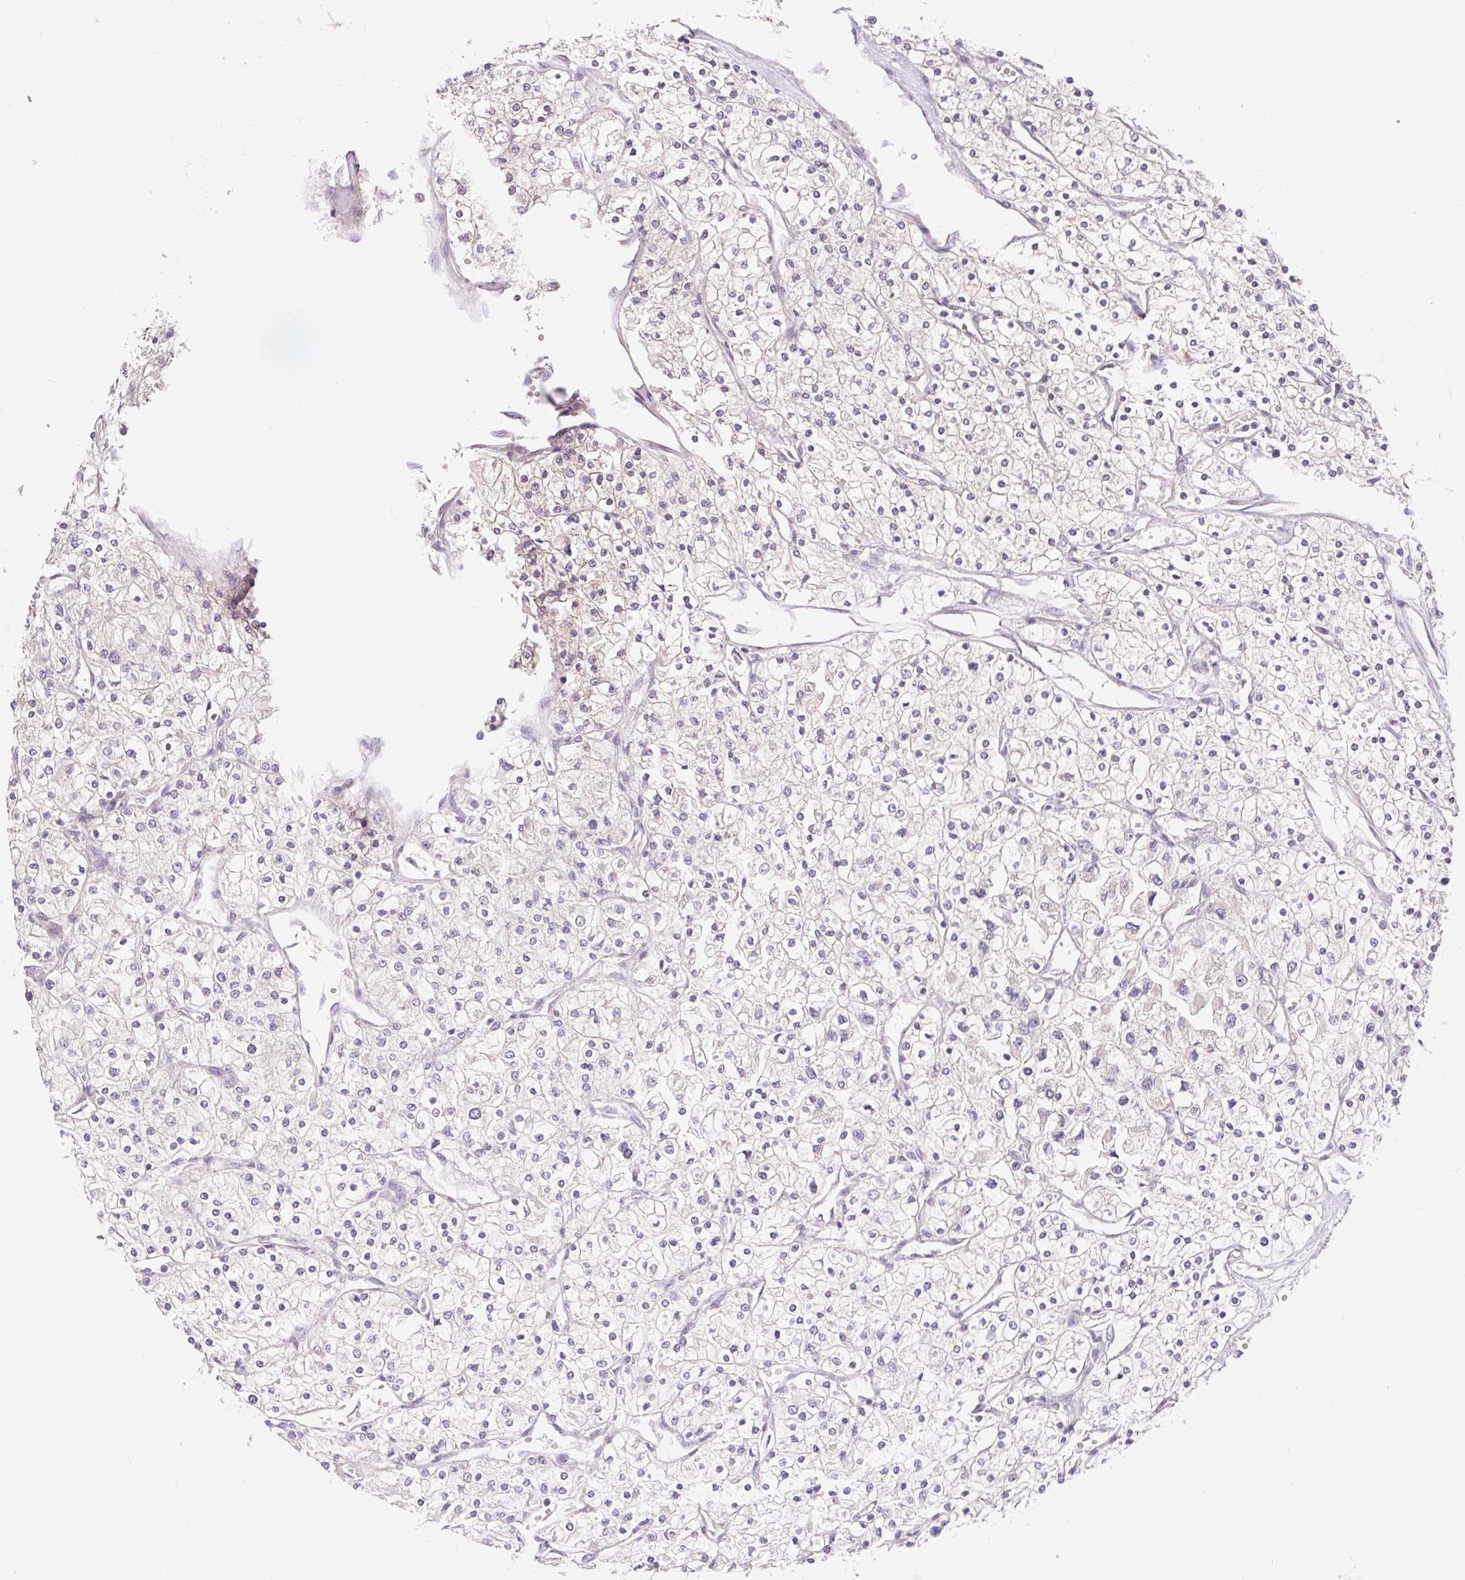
{"staining": {"intensity": "negative", "quantity": "none", "location": "none"}, "tissue": "renal cancer", "cell_type": "Tumor cells", "image_type": "cancer", "snomed": [{"axis": "morphology", "description": "Adenocarcinoma, NOS"}, {"axis": "topography", "description": "Kidney"}], "caption": "DAB immunohistochemical staining of renal cancer exhibits no significant expression in tumor cells.", "gene": "COX8A", "patient": {"sex": "male", "age": 80}}